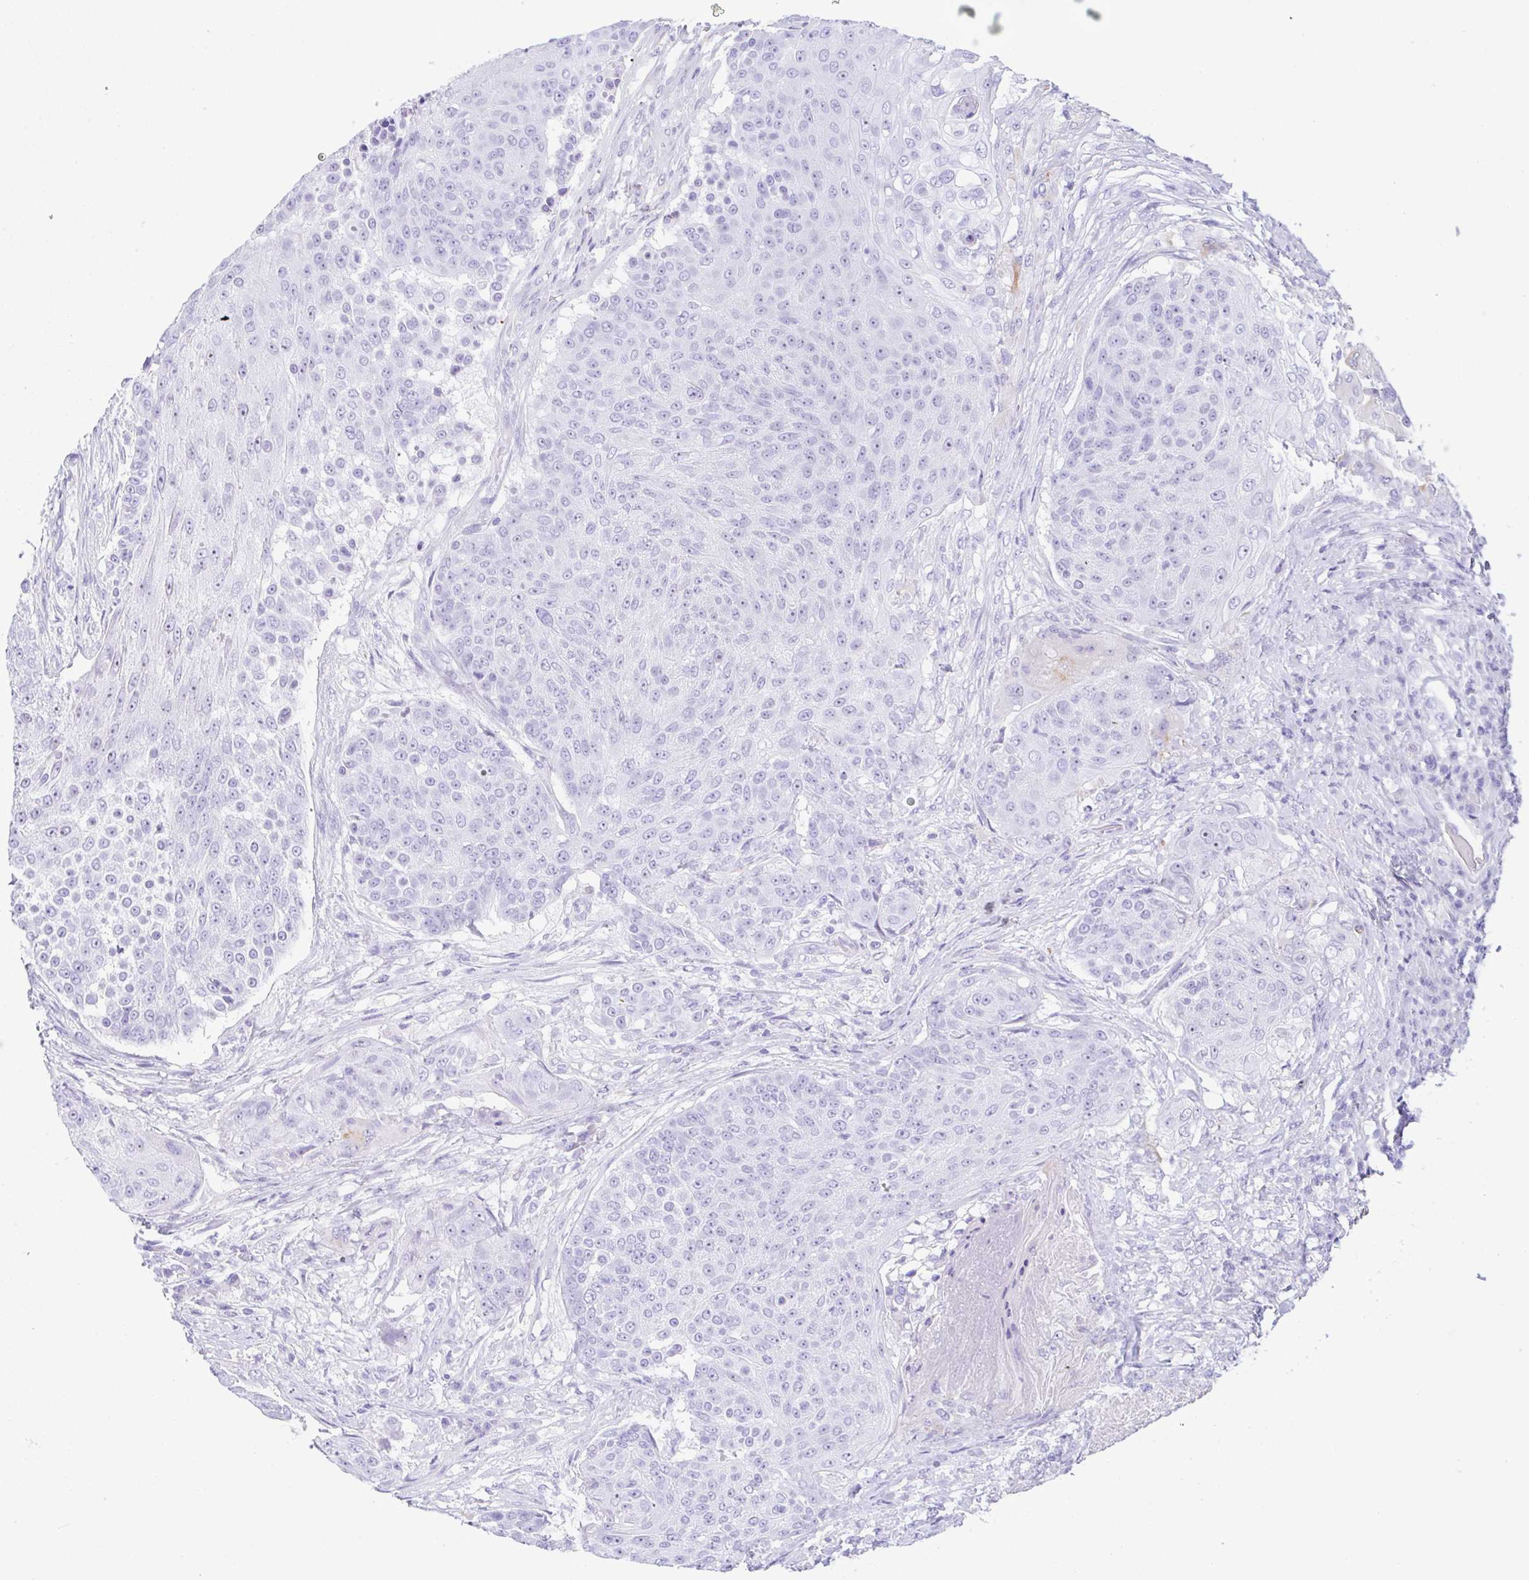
{"staining": {"intensity": "negative", "quantity": "none", "location": "none"}, "tissue": "urothelial cancer", "cell_type": "Tumor cells", "image_type": "cancer", "snomed": [{"axis": "morphology", "description": "Urothelial carcinoma, High grade"}, {"axis": "topography", "description": "Urinary bladder"}], "caption": "This is a micrograph of immunohistochemistry staining of urothelial cancer, which shows no staining in tumor cells.", "gene": "NDUFAF8", "patient": {"sex": "female", "age": 63}}